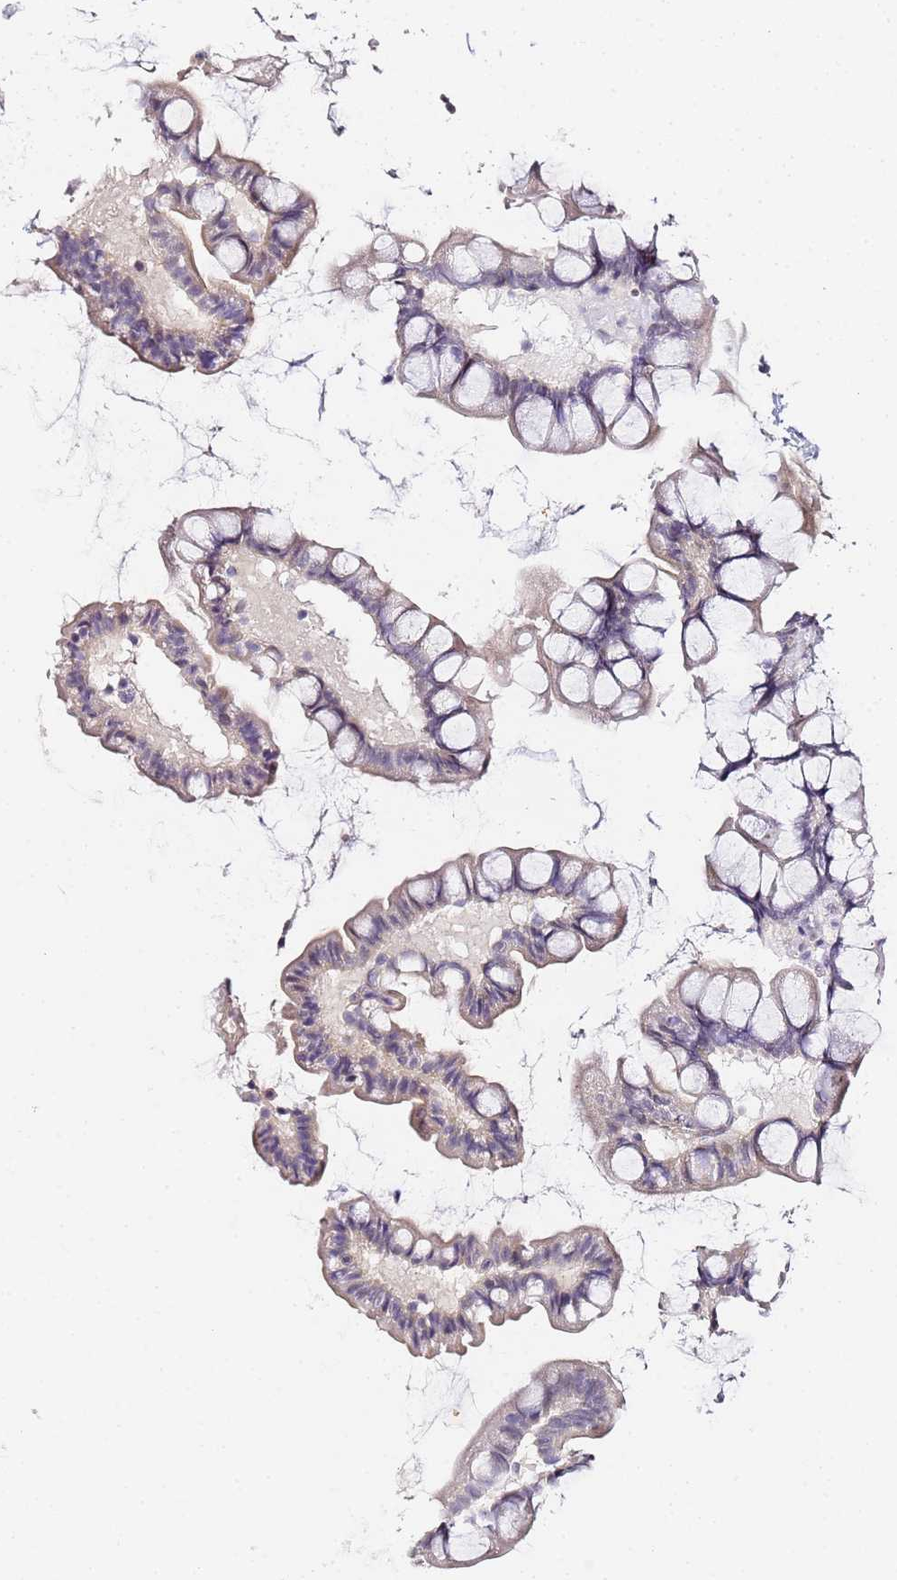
{"staining": {"intensity": "negative", "quantity": "none", "location": "none"}, "tissue": "small intestine", "cell_type": "Glandular cells", "image_type": "normal", "snomed": [{"axis": "morphology", "description": "Normal tissue, NOS"}, {"axis": "topography", "description": "Small intestine"}], "caption": "Glandular cells show no significant staining in unremarkable small intestine.", "gene": "LSM3", "patient": {"sex": "male", "age": 70}}